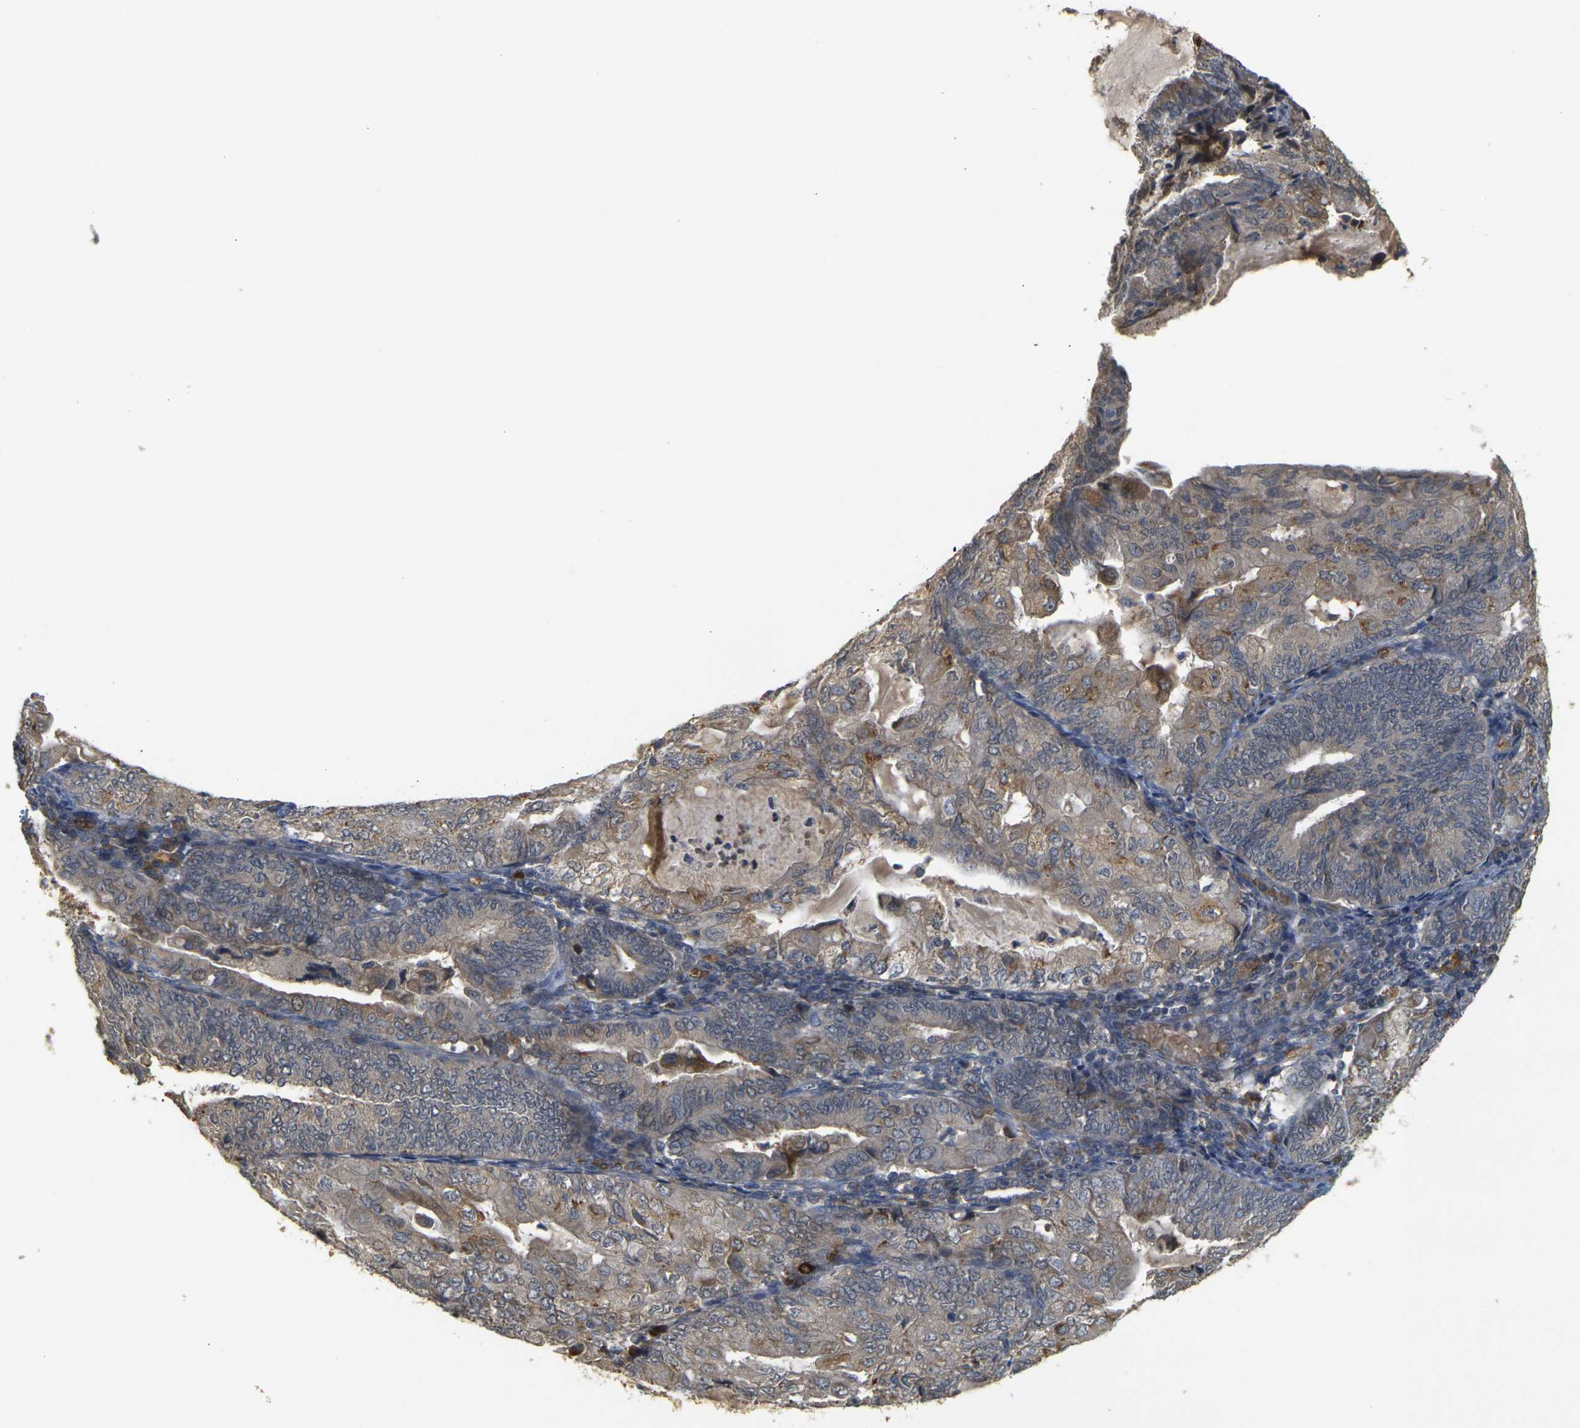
{"staining": {"intensity": "weak", "quantity": "25%-75%", "location": "cytoplasmic/membranous"}, "tissue": "endometrial cancer", "cell_type": "Tumor cells", "image_type": "cancer", "snomed": [{"axis": "morphology", "description": "Adenocarcinoma, NOS"}, {"axis": "topography", "description": "Endometrium"}], "caption": "Brown immunohistochemical staining in endometrial cancer reveals weak cytoplasmic/membranous expression in about 25%-75% of tumor cells.", "gene": "MEGF9", "patient": {"sex": "female", "age": 81}}